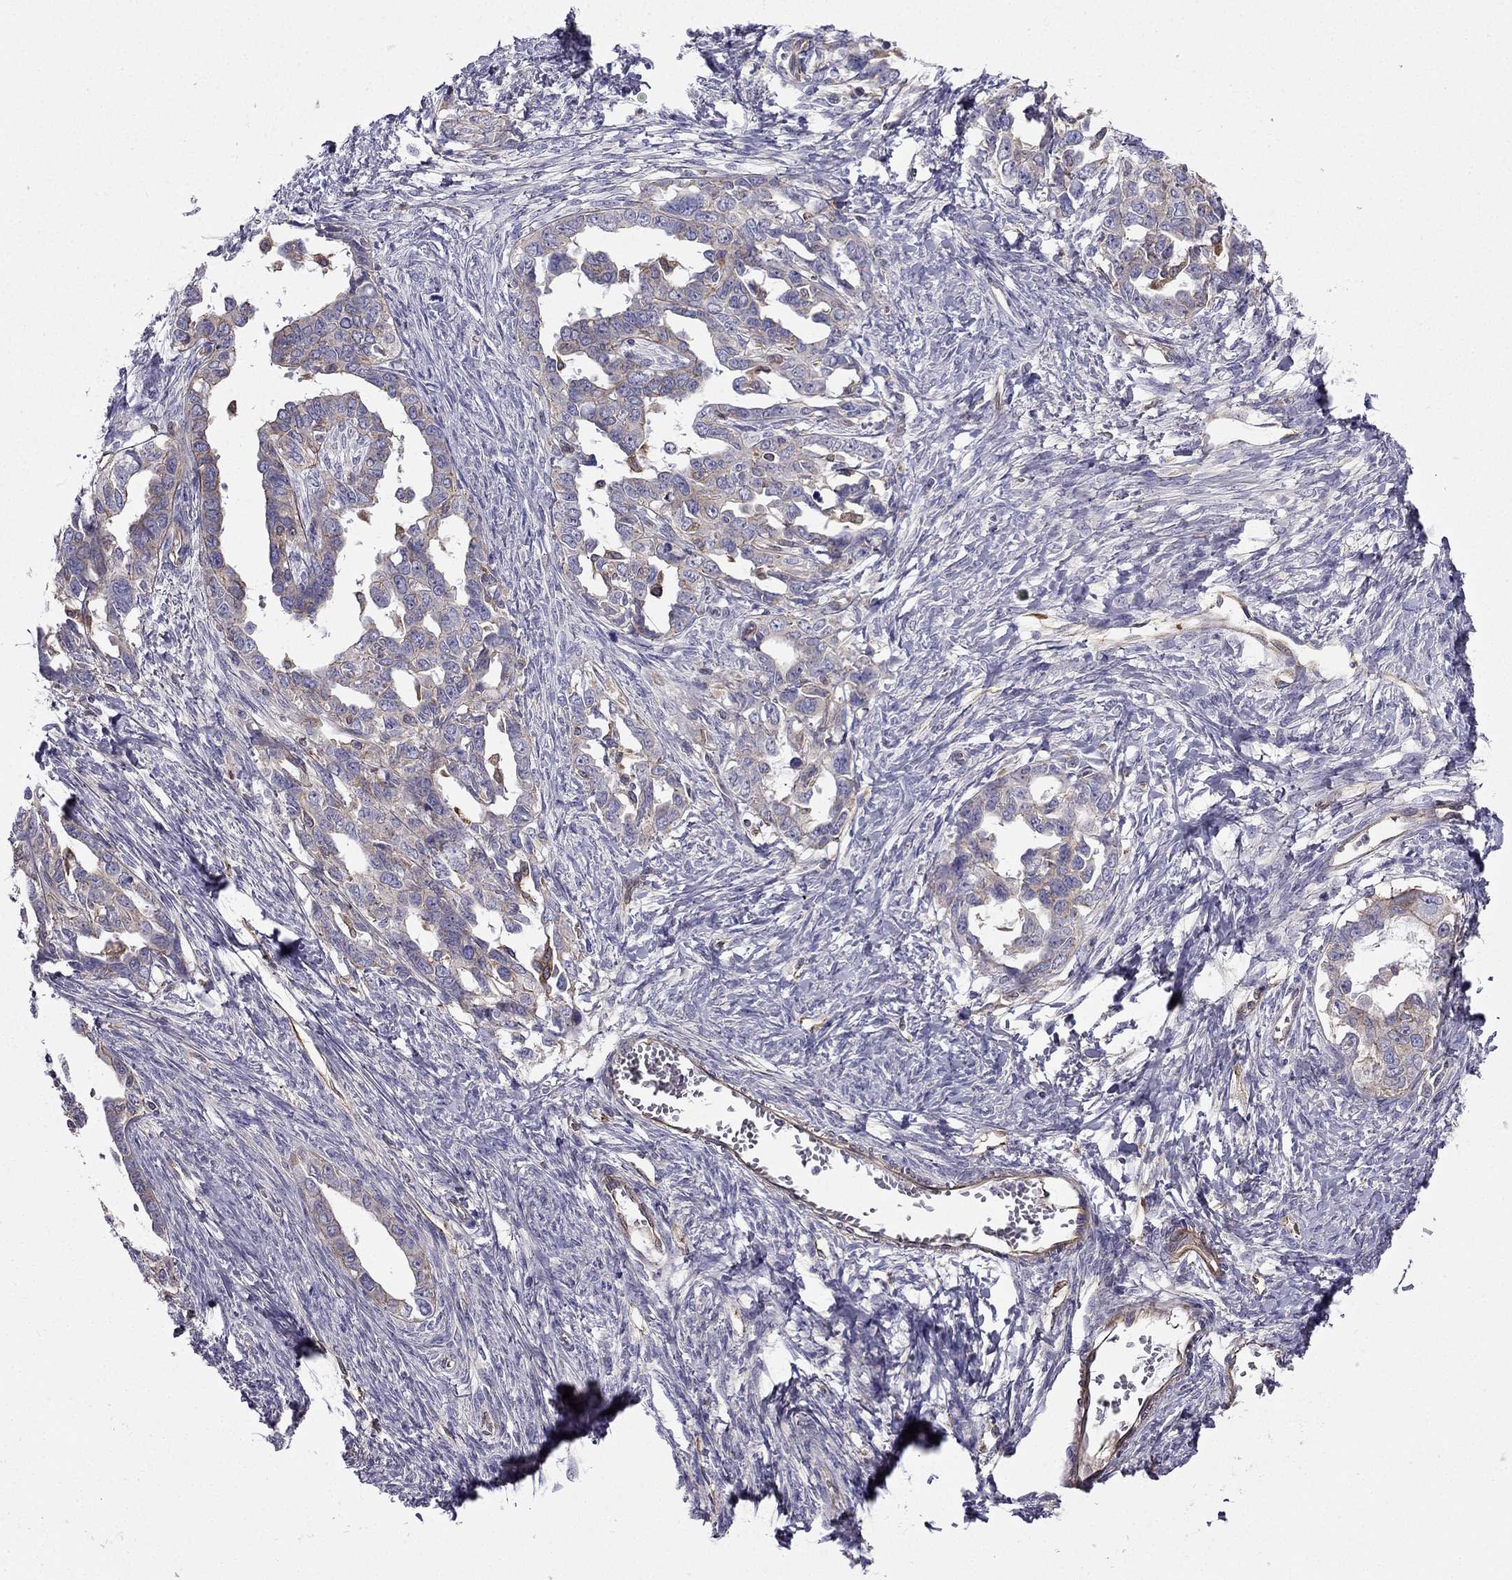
{"staining": {"intensity": "weak", "quantity": "25%-75%", "location": "cytoplasmic/membranous"}, "tissue": "ovarian cancer", "cell_type": "Tumor cells", "image_type": "cancer", "snomed": [{"axis": "morphology", "description": "Cystadenocarcinoma, serous, NOS"}, {"axis": "topography", "description": "Ovary"}], "caption": "Immunohistochemistry histopathology image of neoplastic tissue: human ovarian serous cystadenocarcinoma stained using immunohistochemistry (IHC) exhibits low levels of weak protein expression localized specifically in the cytoplasmic/membranous of tumor cells, appearing as a cytoplasmic/membranous brown color.", "gene": "ENOX1", "patient": {"sex": "female", "age": 69}}